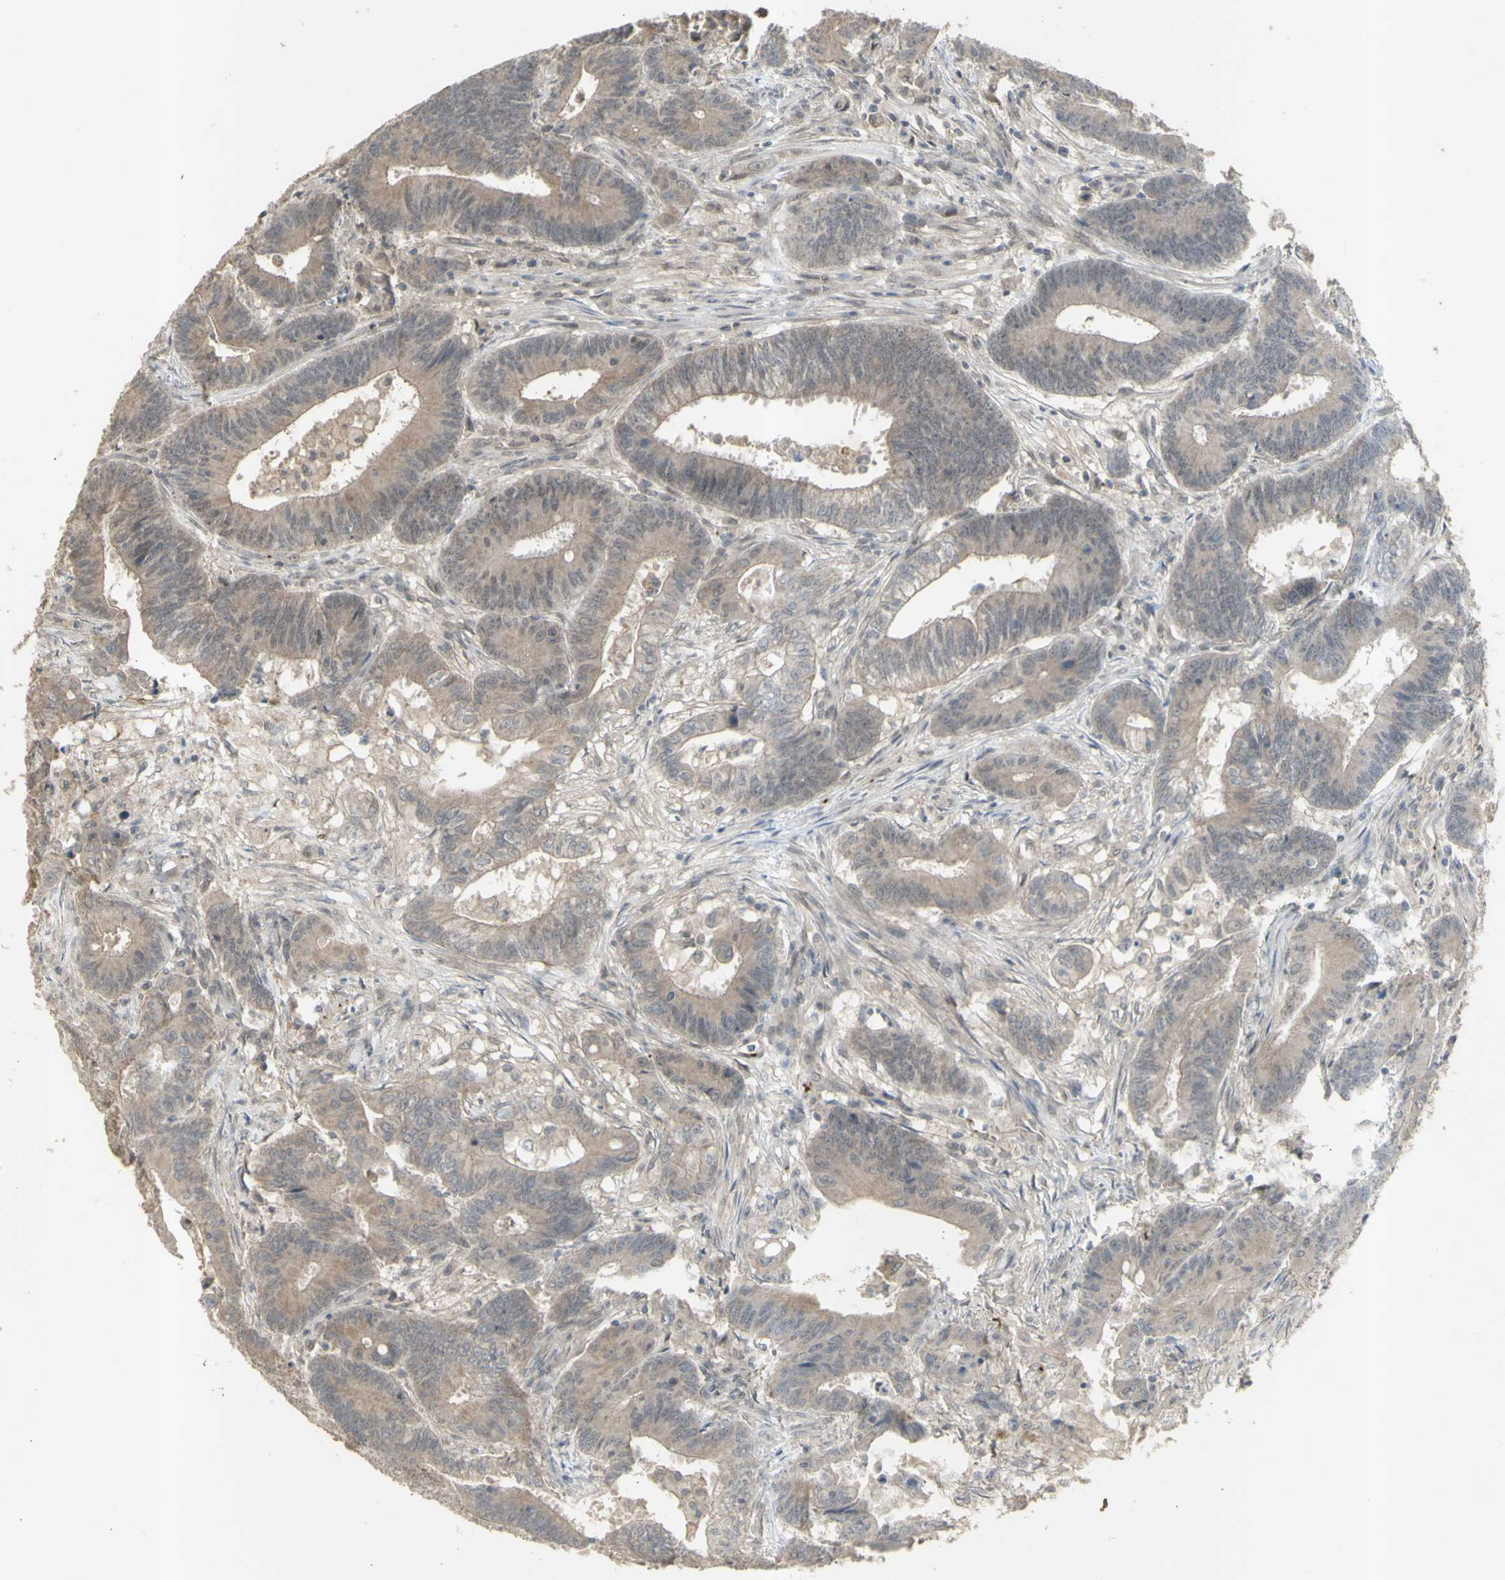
{"staining": {"intensity": "weak", "quantity": ">75%", "location": "cytoplasmic/membranous"}, "tissue": "colorectal cancer", "cell_type": "Tumor cells", "image_type": "cancer", "snomed": [{"axis": "morphology", "description": "Adenocarcinoma, NOS"}, {"axis": "topography", "description": "Colon"}], "caption": "DAB (3,3'-diaminobenzidine) immunohistochemical staining of human colorectal cancer displays weak cytoplasmic/membranous protein expression in approximately >75% of tumor cells.", "gene": "ALOX12", "patient": {"sex": "male", "age": 45}}